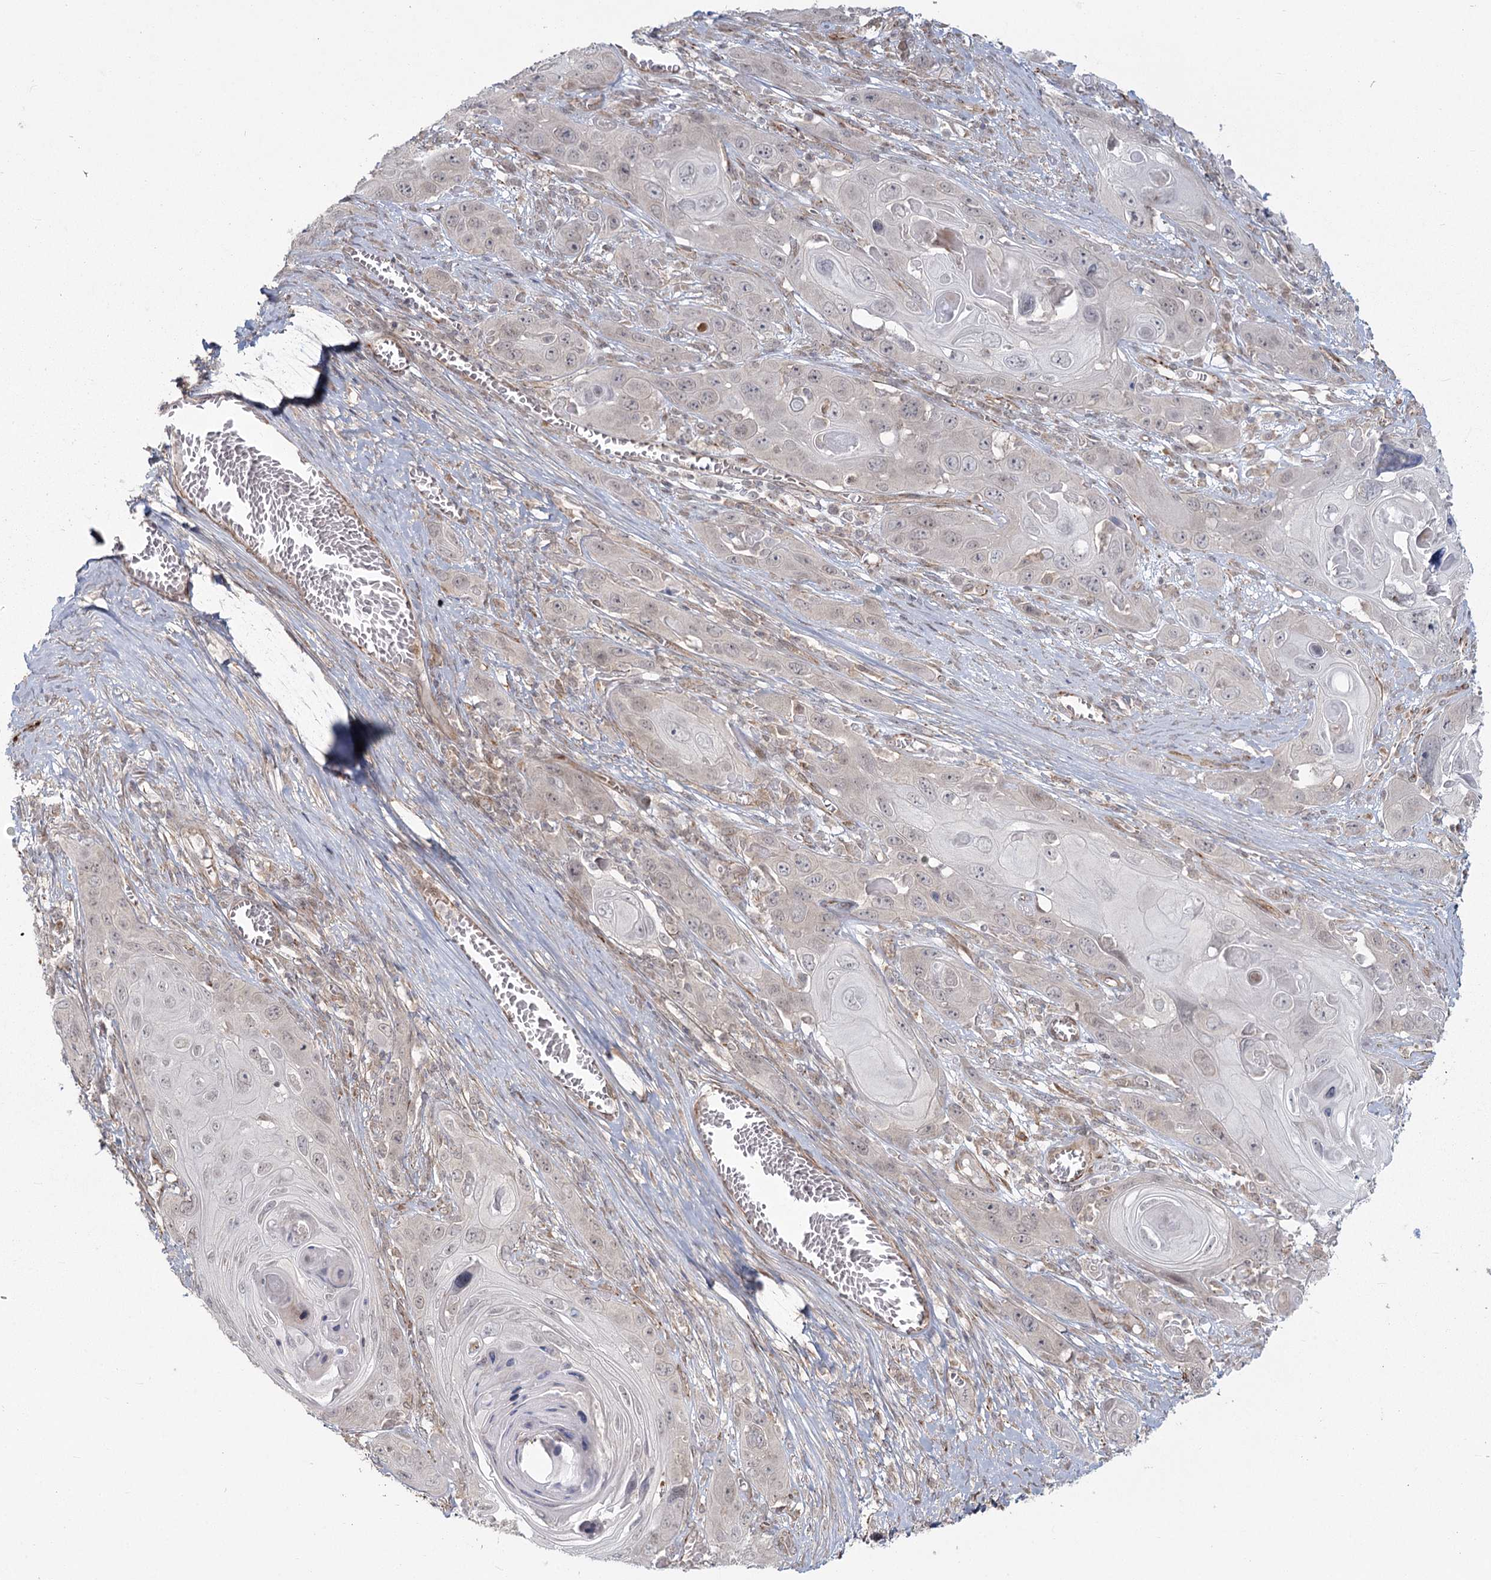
{"staining": {"intensity": "negative", "quantity": "none", "location": "none"}, "tissue": "skin cancer", "cell_type": "Tumor cells", "image_type": "cancer", "snomed": [{"axis": "morphology", "description": "Squamous cell carcinoma, NOS"}, {"axis": "topography", "description": "Skin"}], "caption": "High magnification brightfield microscopy of squamous cell carcinoma (skin) stained with DAB (brown) and counterstained with hematoxylin (blue): tumor cells show no significant positivity.", "gene": "AP2M1", "patient": {"sex": "male", "age": 55}}